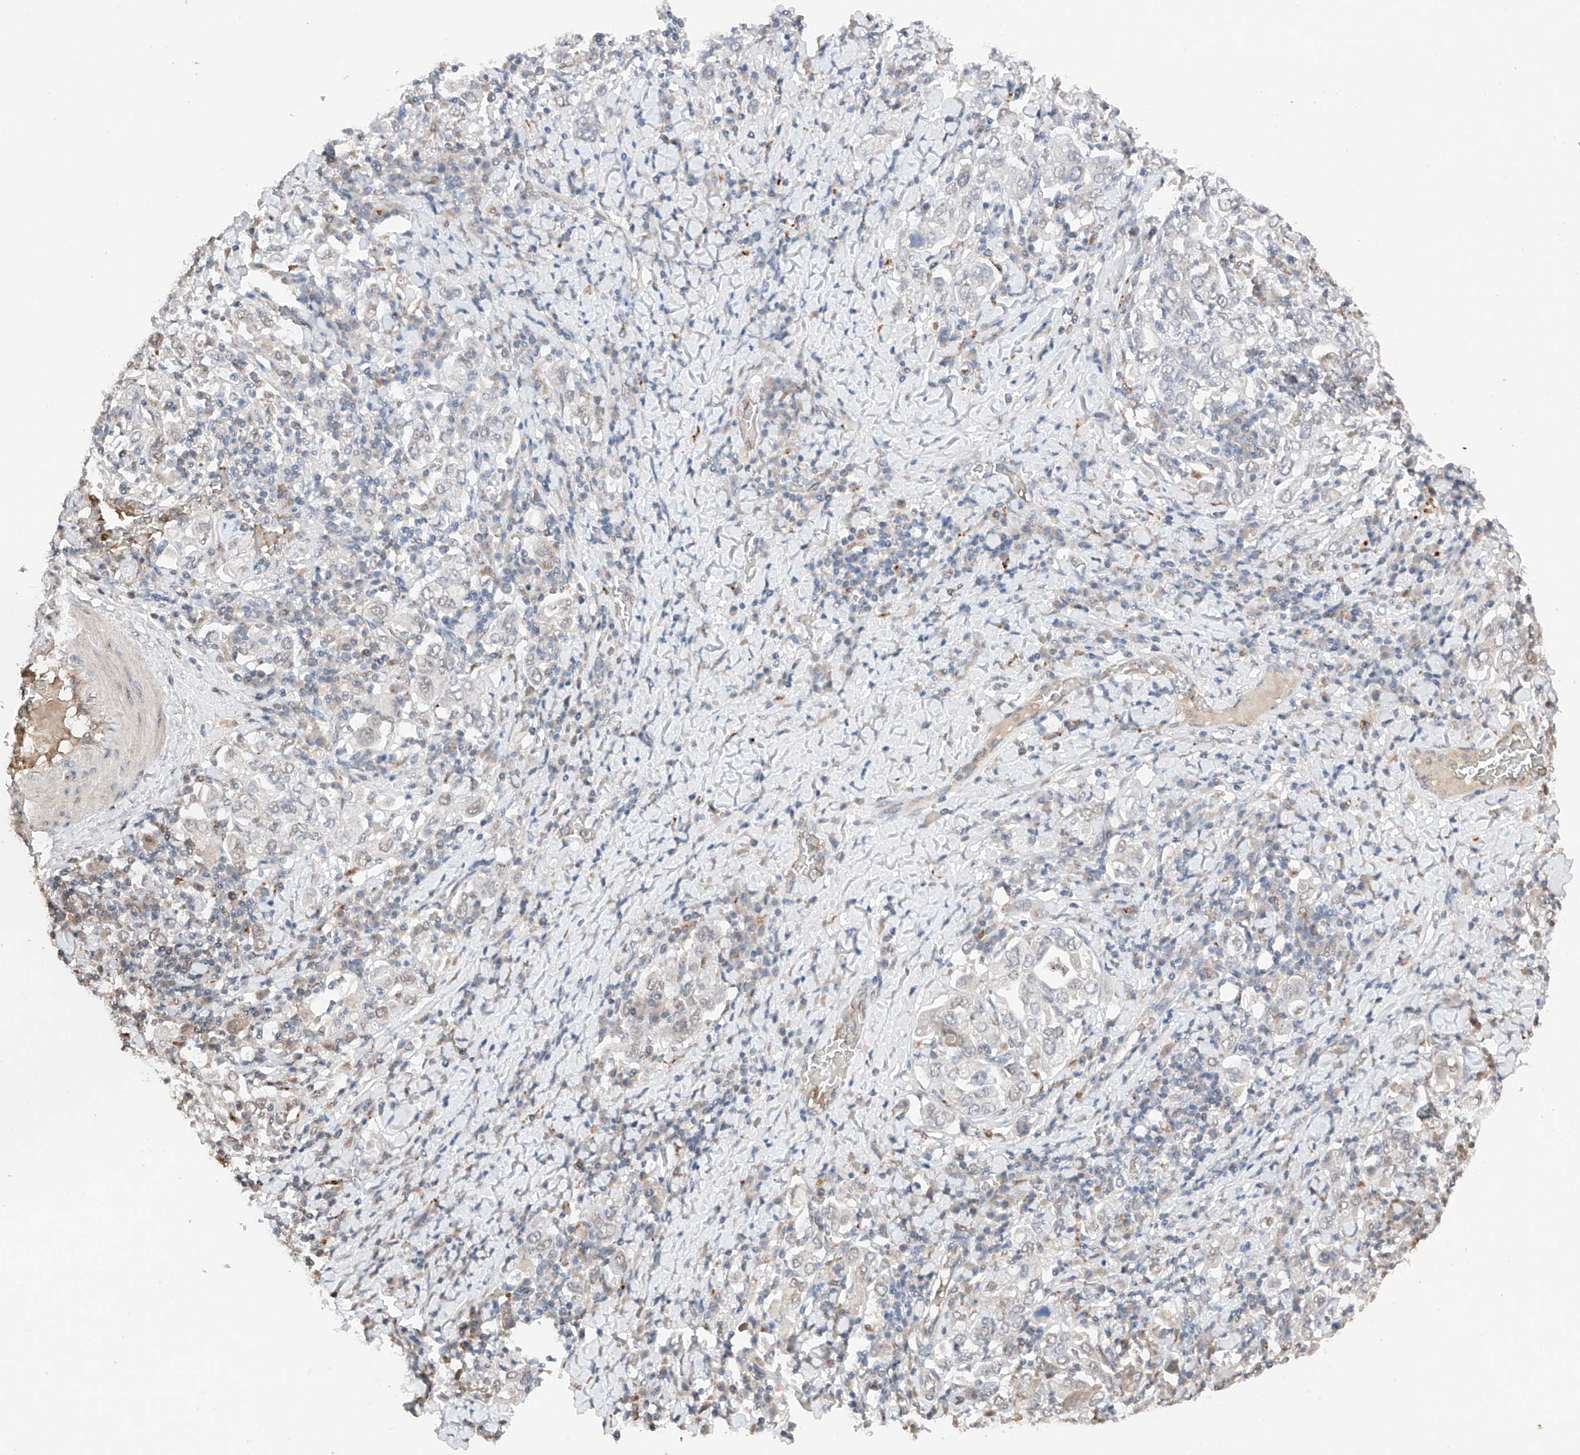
{"staining": {"intensity": "negative", "quantity": "none", "location": "none"}, "tissue": "stomach cancer", "cell_type": "Tumor cells", "image_type": "cancer", "snomed": [{"axis": "morphology", "description": "Adenocarcinoma, NOS"}, {"axis": "topography", "description": "Stomach, upper"}], "caption": "Stomach adenocarcinoma stained for a protein using IHC reveals no positivity tumor cells.", "gene": "TBX4", "patient": {"sex": "male", "age": 62}}